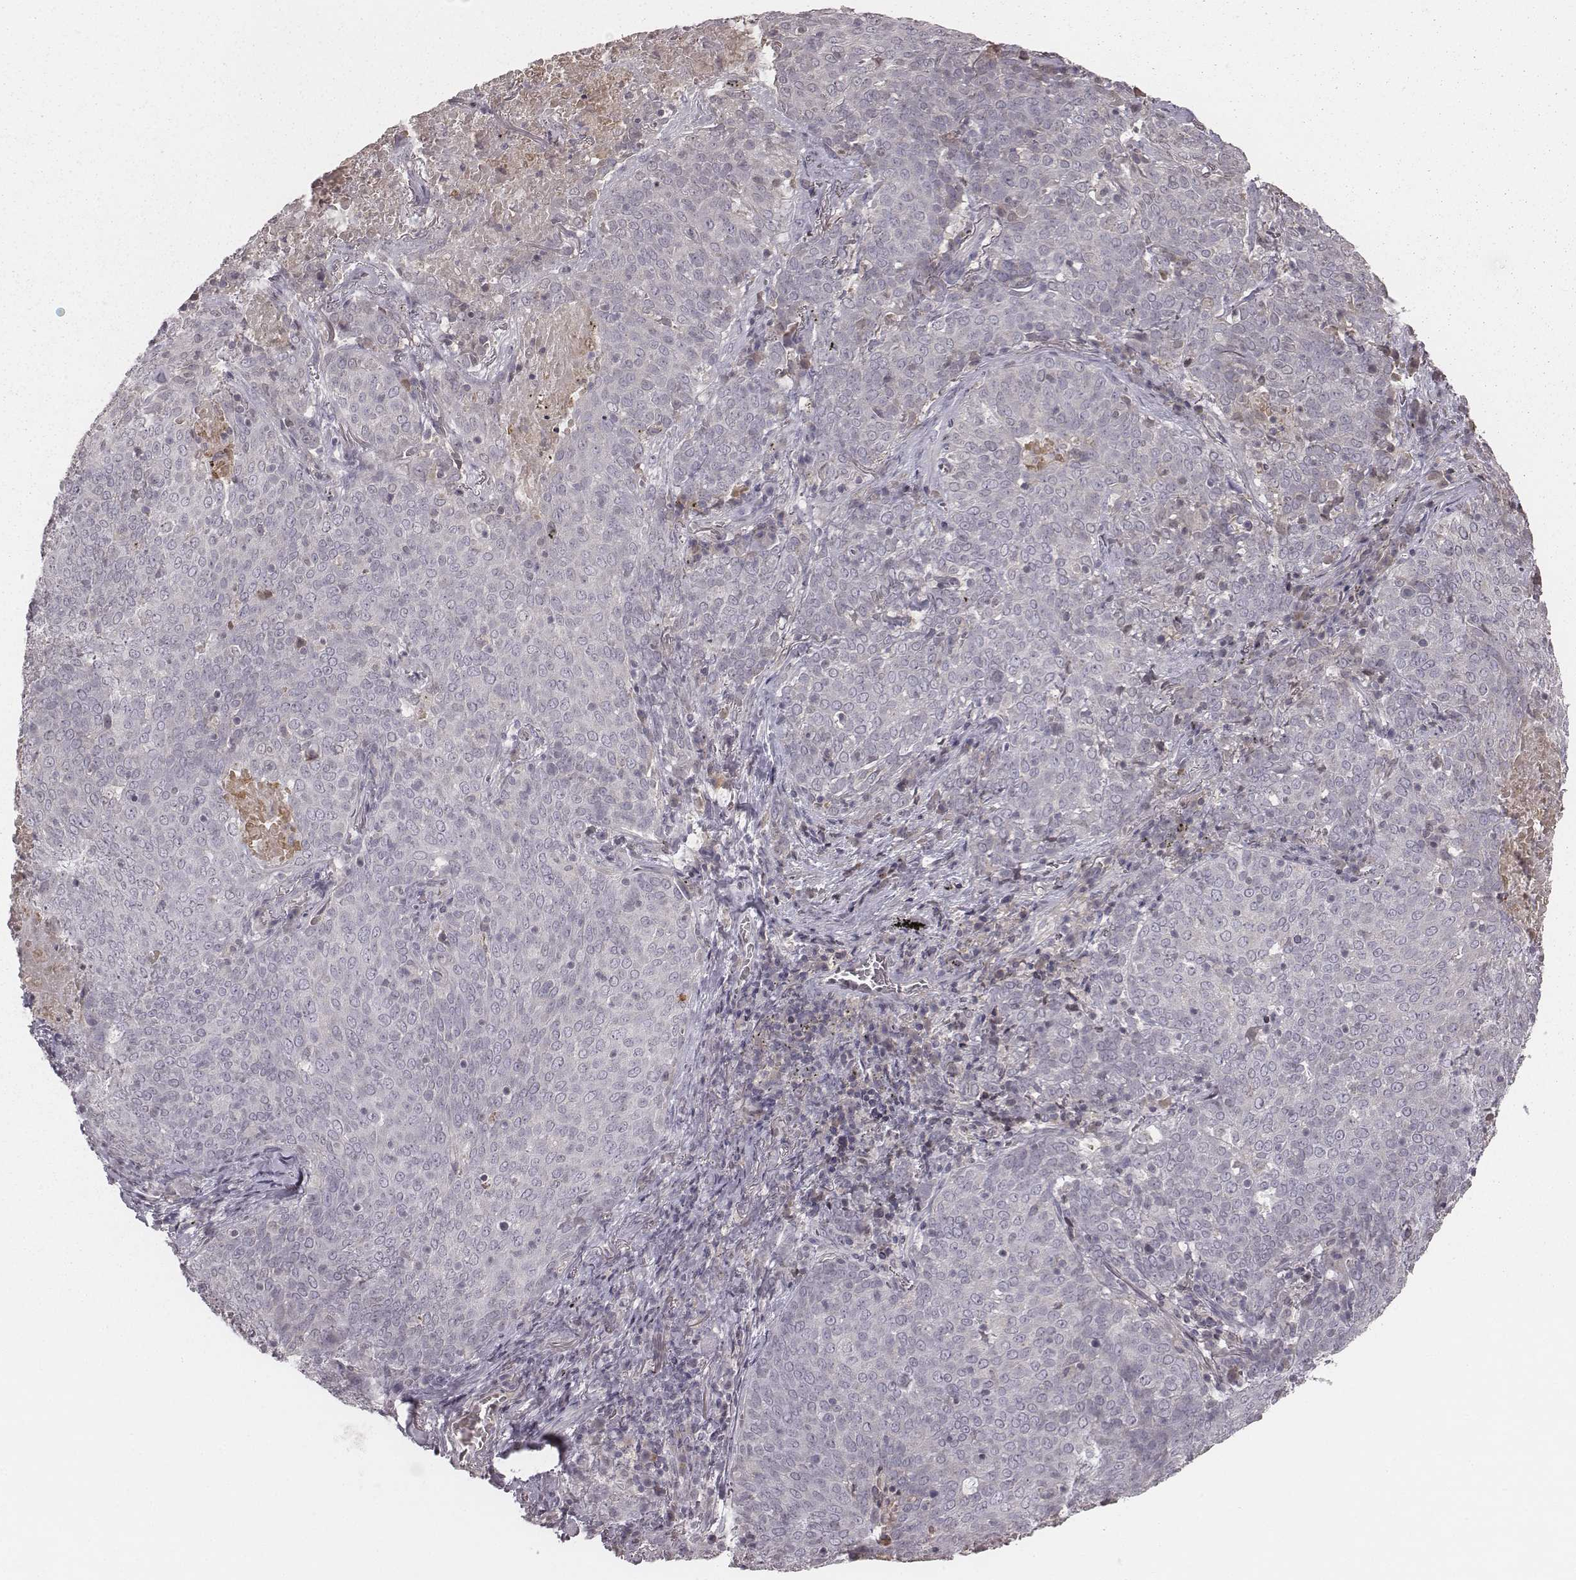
{"staining": {"intensity": "negative", "quantity": "none", "location": "none"}, "tissue": "lung cancer", "cell_type": "Tumor cells", "image_type": "cancer", "snomed": [{"axis": "morphology", "description": "Squamous cell carcinoma, NOS"}, {"axis": "topography", "description": "Lung"}], "caption": "This histopathology image is of lung squamous cell carcinoma stained with immunohistochemistry (IHC) to label a protein in brown with the nuclei are counter-stained blue. There is no expression in tumor cells. (Brightfield microscopy of DAB (3,3'-diaminobenzidine) immunohistochemistry (IHC) at high magnification).", "gene": "TLX3", "patient": {"sex": "male", "age": 82}}